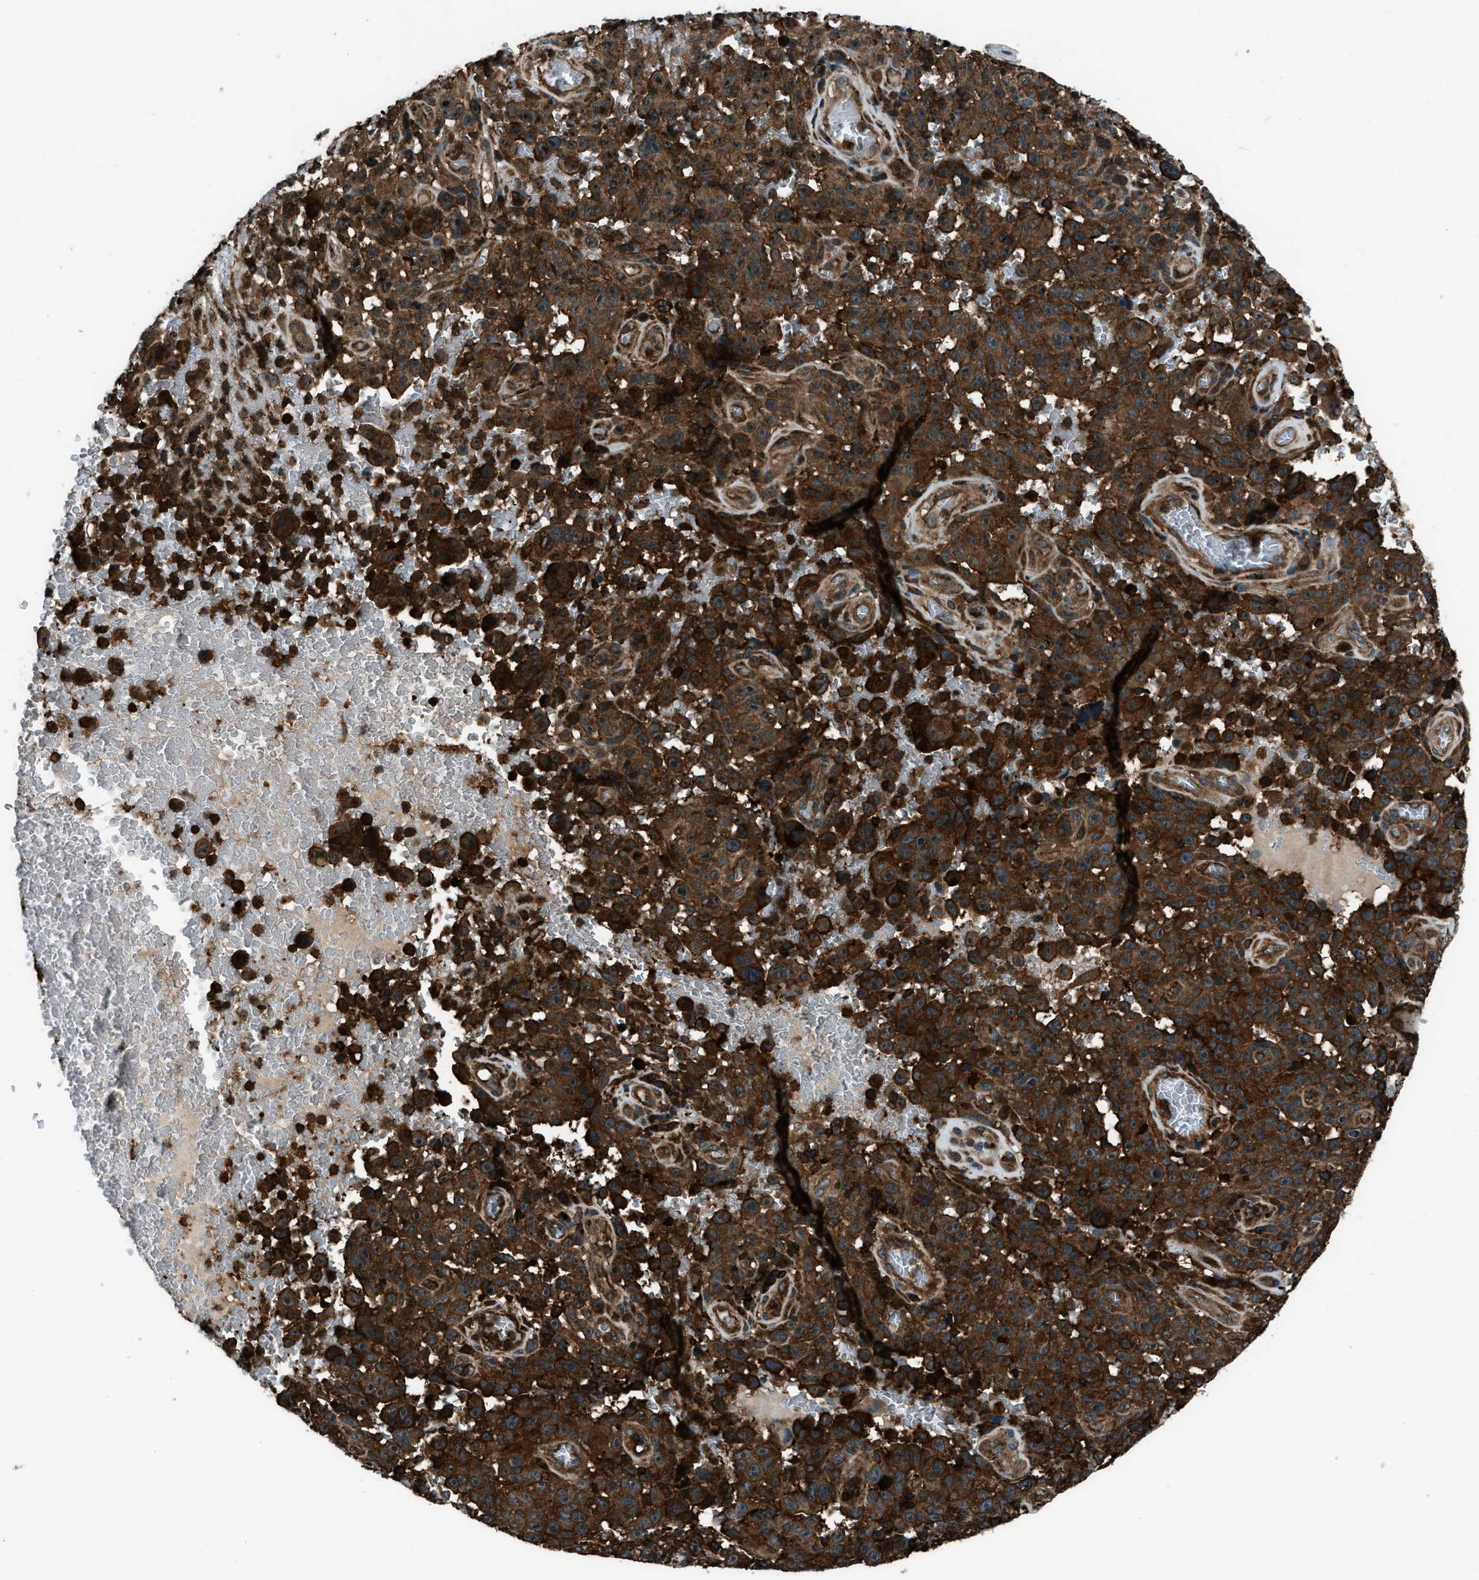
{"staining": {"intensity": "strong", "quantity": ">75%", "location": "cytoplasmic/membranous,nuclear"}, "tissue": "melanoma", "cell_type": "Tumor cells", "image_type": "cancer", "snomed": [{"axis": "morphology", "description": "Malignant melanoma, NOS"}, {"axis": "topography", "description": "Skin"}], "caption": "Immunohistochemical staining of human melanoma demonstrates strong cytoplasmic/membranous and nuclear protein expression in about >75% of tumor cells.", "gene": "SNX30", "patient": {"sex": "female", "age": 82}}